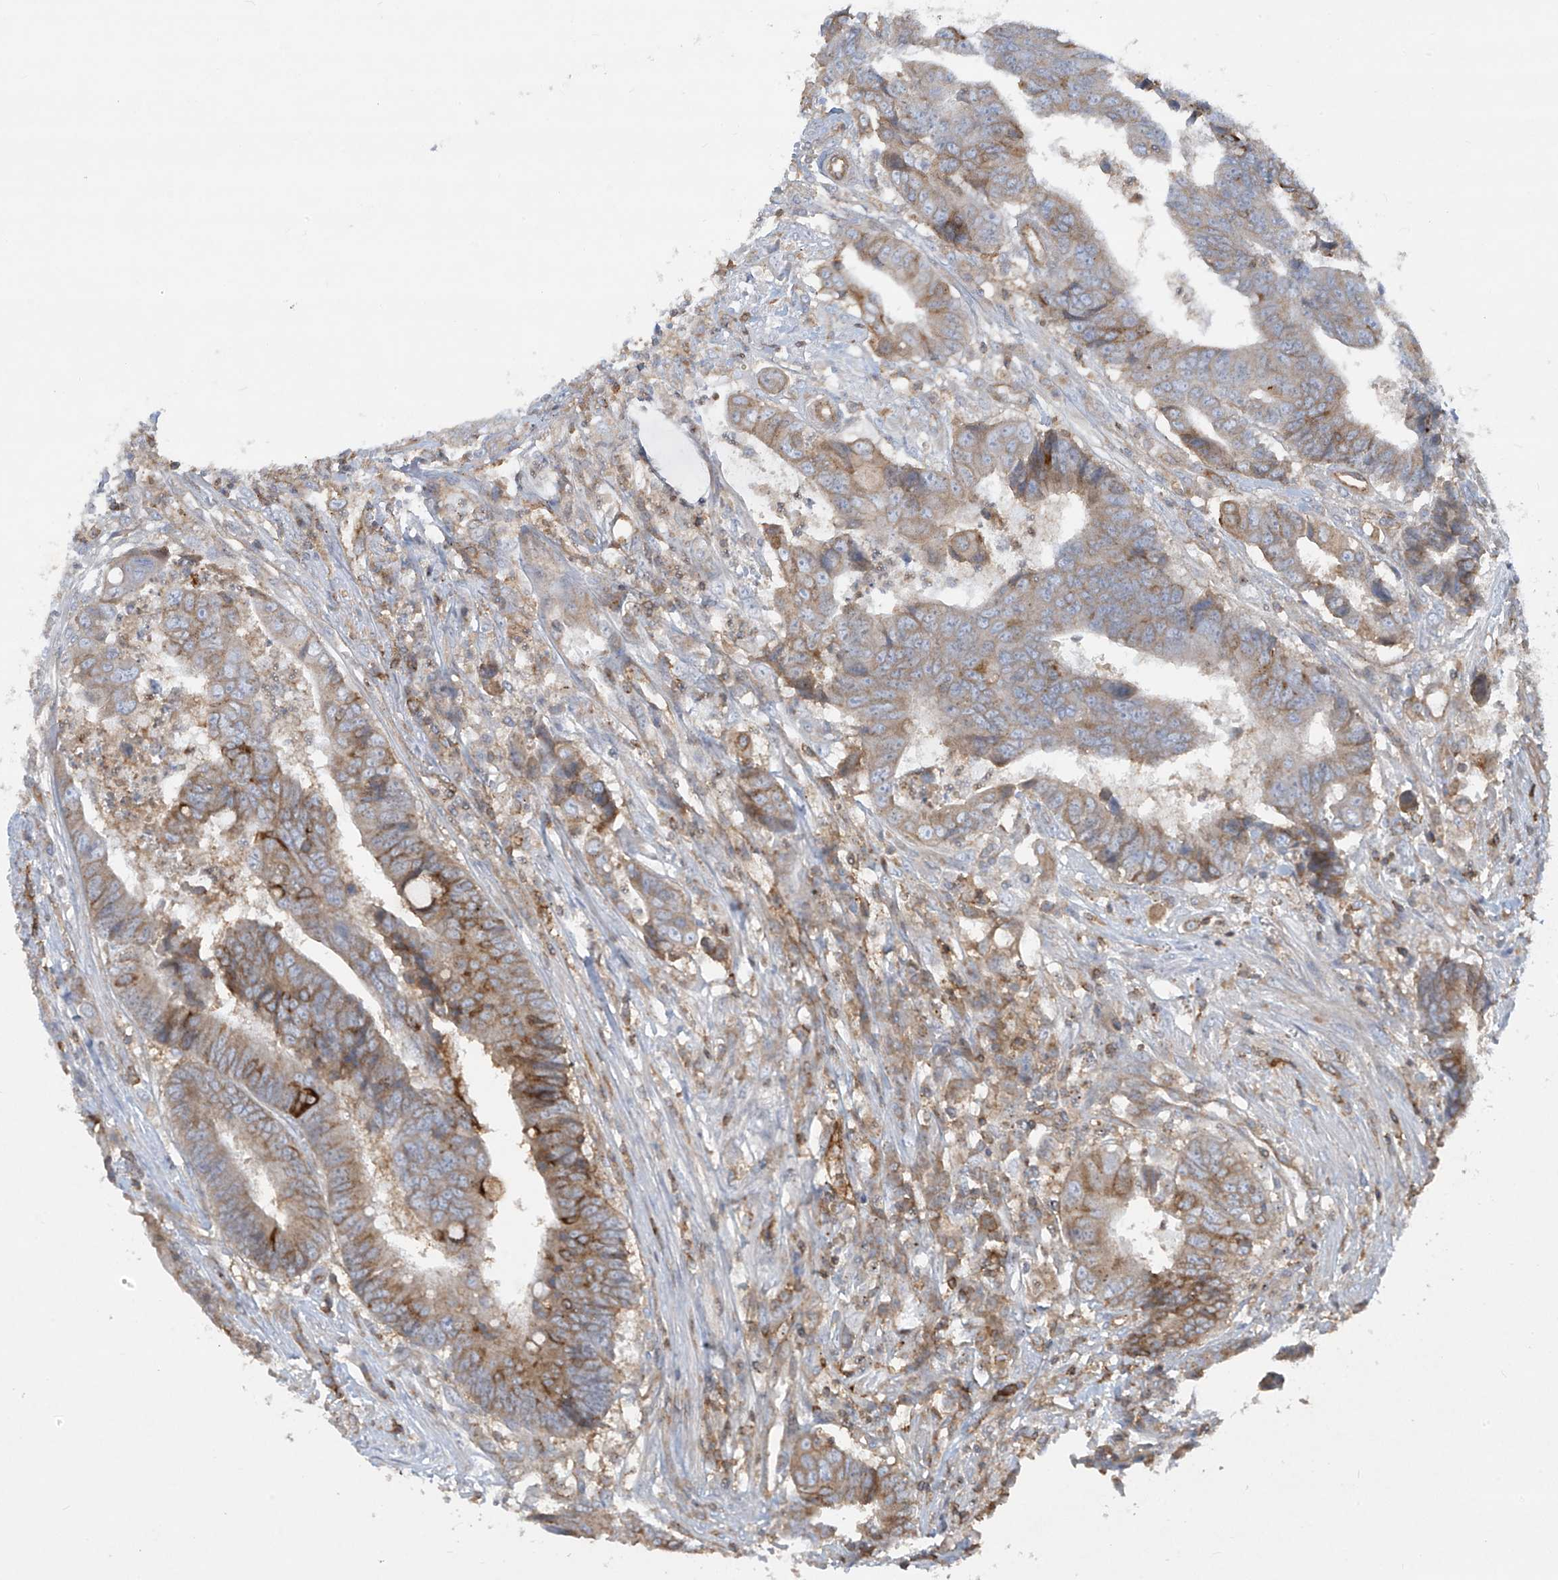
{"staining": {"intensity": "moderate", "quantity": "25%-75%", "location": "cytoplasmic/membranous"}, "tissue": "colorectal cancer", "cell_type": "Tumor cells", "image_type": "cancer", "snomed": [{"axis": "morphology", "description": "Adenocarcinoma, NOS"}, {"axis": "topography", "description": "Rectum"}], "caption": "Protein positivity by immunohistochemistry (IHC) demonstrates moderate cytoplasmic/membranous positivity in approximately 25%-75% of tumor cells in colorectal cancer.", "gene": "HLA-E", "patient": {"sex": "male", "age": 84}}